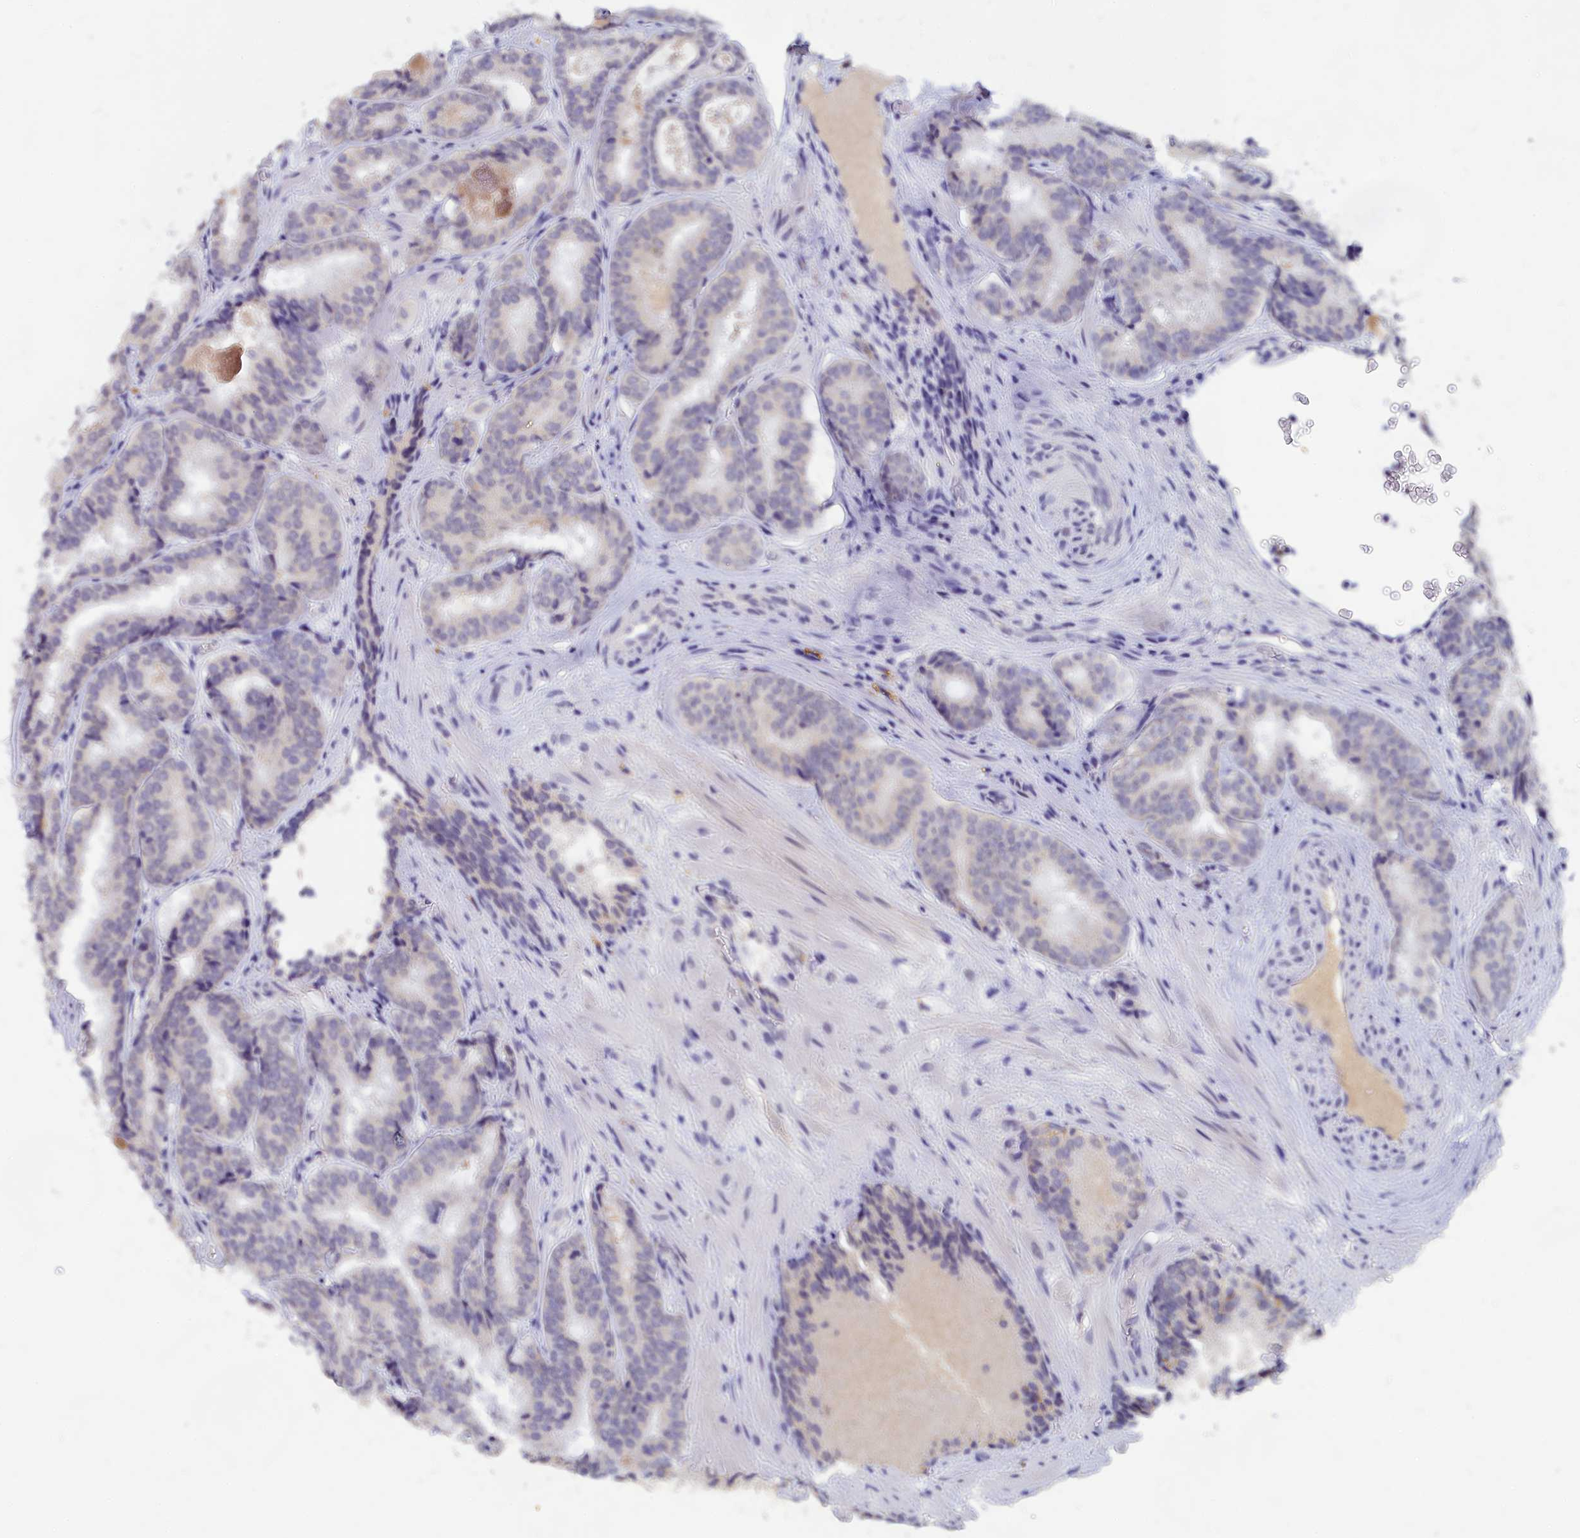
{"staining": {"intensity": "weak", "quantity": "<25%", "location": "cytoplasmic/membranous"}, "tissue": "prostate cancer", "cell_type": "Tumor cells", "image_type": "cancer", "snomed": [{"axis": "morphology", "description": "Adenocarcinoma, High grade"}, {"axis": "topography", "description": "Prostate"}], "caption": "An immunohistochemistry (IHC) histopathology image of high-grade adenocarcinoma (prostate) is shown. There is no staining in tumor cells of high-grade adenocarcinoma (prostate).", "gene": "LRIF1", "patient": {"sex": "male", "age": 57}}